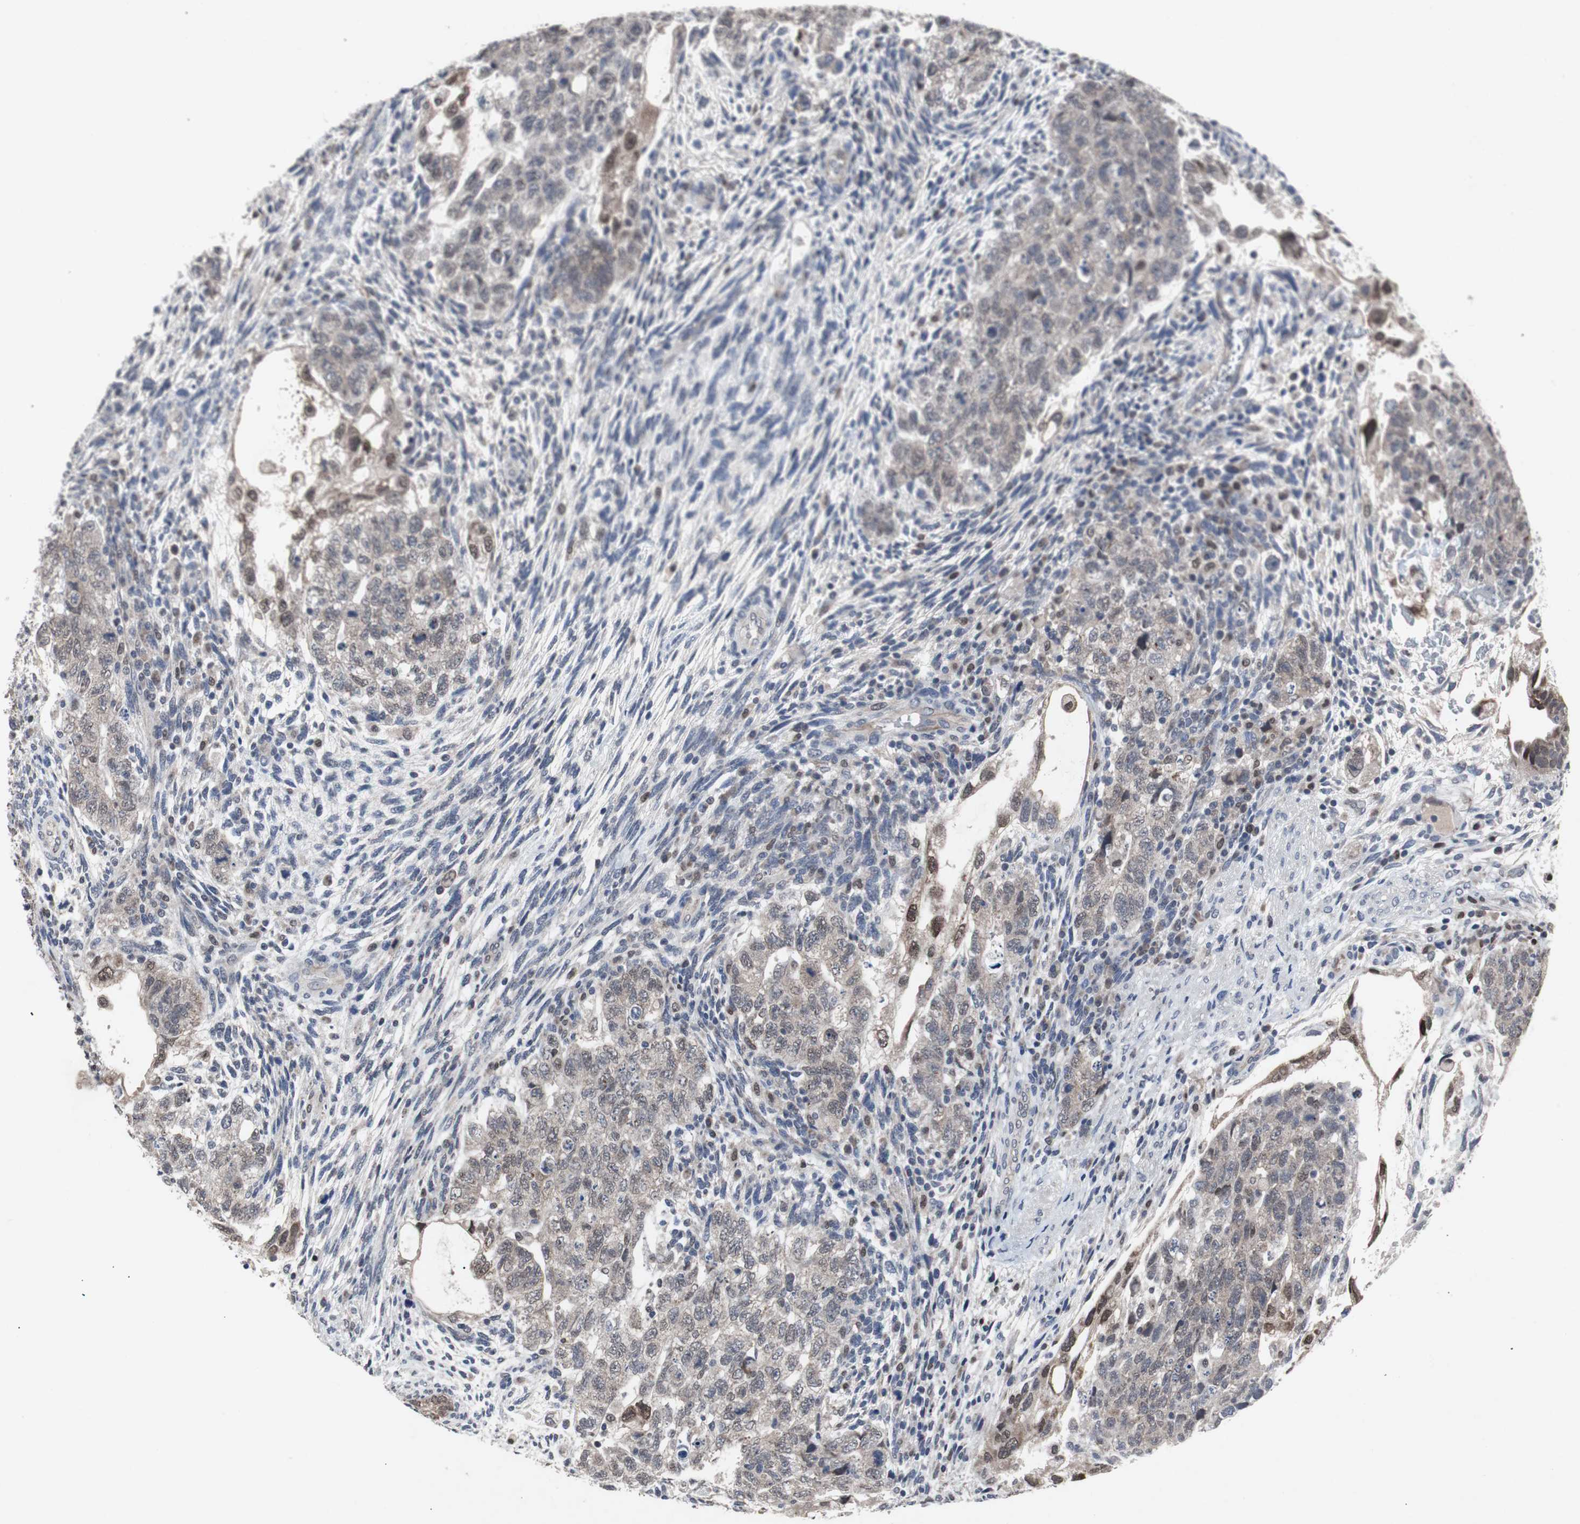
{"staining": {"intensity": "negative", "quantity": "none", "location": "none"}, "tissue": "testis cancer", "cell_type": "Tumor cells", "image_type": "cancer", "snomed": [{"axis": "morphology", "description": "Normal tissue, NOS"}, {"axis": "morphology", "description": "Carcinoma, Embryonal, NOS"}, {"axis": "topography", "description": "Testis"}], "caption": "IHC image of neoplastic tissue: testis cancer (embryonal carcinoma) stained with DAB (3,3'-diaminobenzidine) exhibits no significant protein positivity in tumor cells.", "gene": "RBM47", "patient": {"sex": "male", "age": 36}}